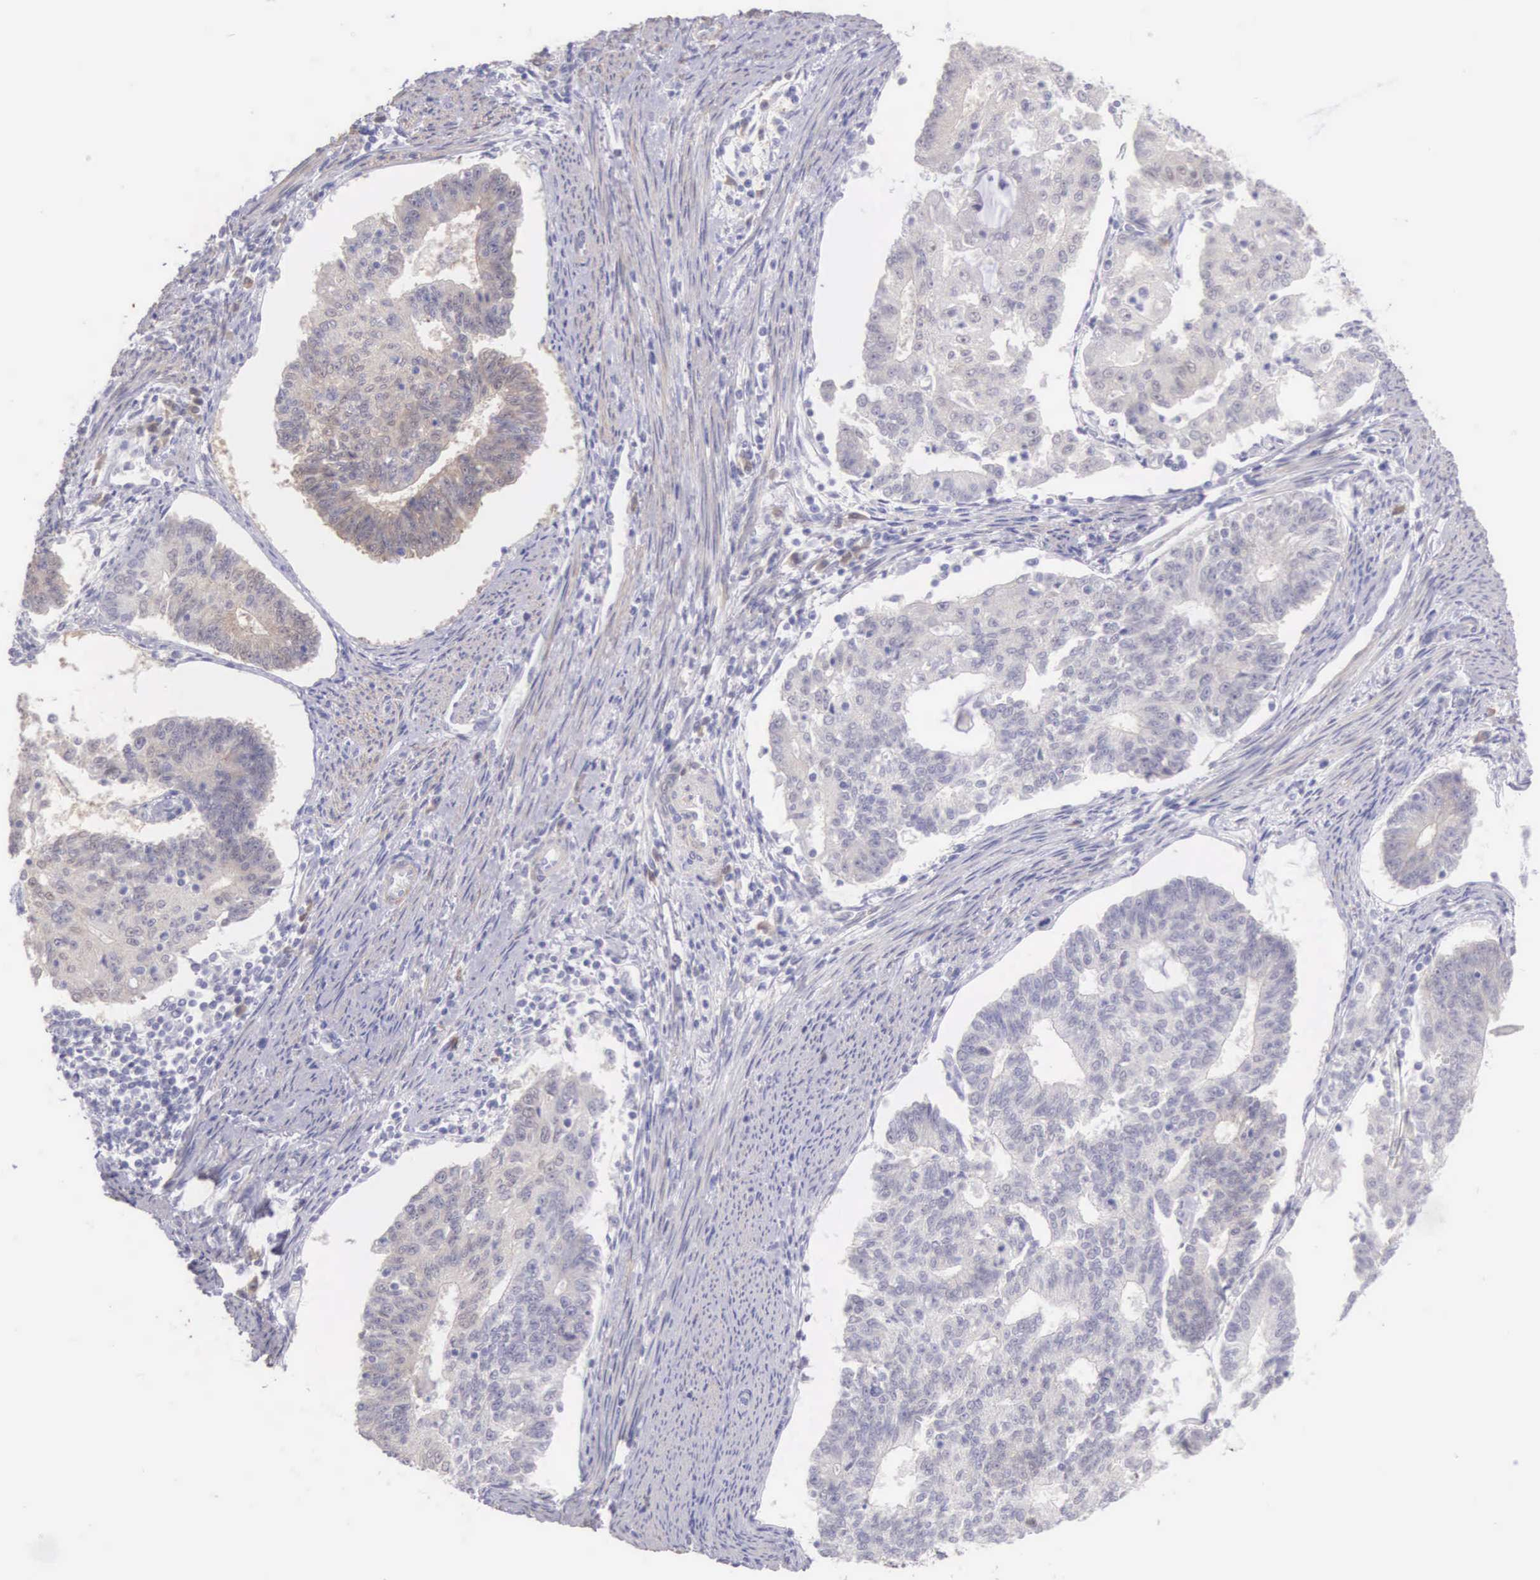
{"staining": {"intensity": "weak", "quantity": ">75%", "location": "cytoplasmic/membranous"}, "tissue": "endometrial cancer", "cell_type": "Tumor cells", "image_type": "cancer", "snomed": [{"axis": "morphology", "description": "Adenocarcinoma, NOS"}, {"axis": "topography", "description": "Endometrium"}], "caption": "Immunohistochemical staining of endometrial cancer reveals low levels of weak cytoplasmic/membranous protein staining in approximately >75% of tumor cells. (DAB (3,3'-diaminobenzidine) = brown stain, brightfield microscopy at high magnification).", "gene": "ARFGAP3", "patient": {"sex": "female", "age": 56}}